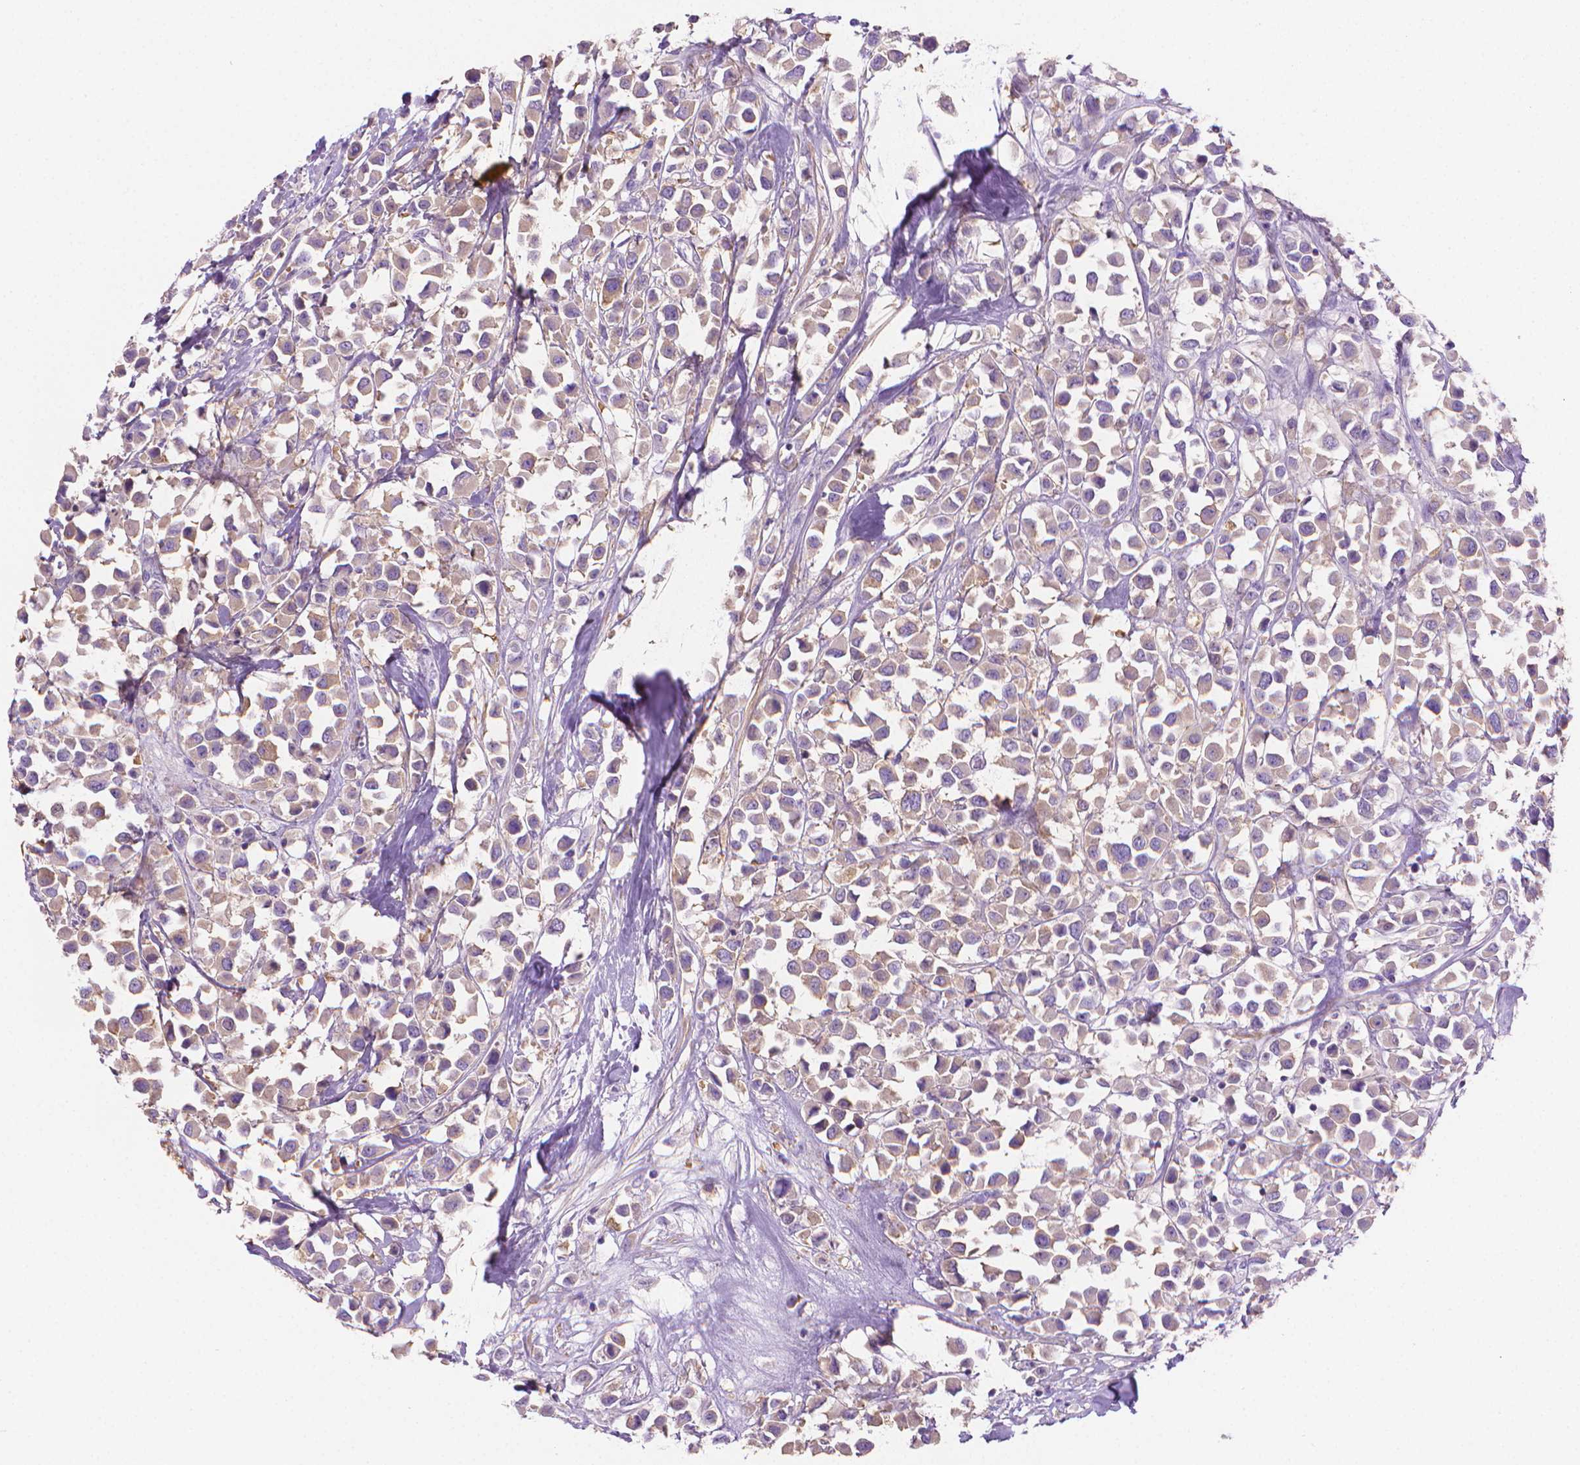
{"staining": {"intensity": "weak", "quantity": "25%-75%", "location": "cytoplasmic/membranous"}, "tissue": "breast cancer", "cell_type": "Tumor cells", "image_type": "cancer", "snomed": [{"axis": "morphology", "description": "Duct carcinoma"}, {"axis": "topography", "description": "Breast"}], "caption": "Protein expression analysis of infiltrating ductal carcinoma (breast) reveals weak cytoplasmic/membranous expression in approximately 25%-75% of tumor cells.", "gene": "FASN", "patient": {"sex": "female", "age": 61}}